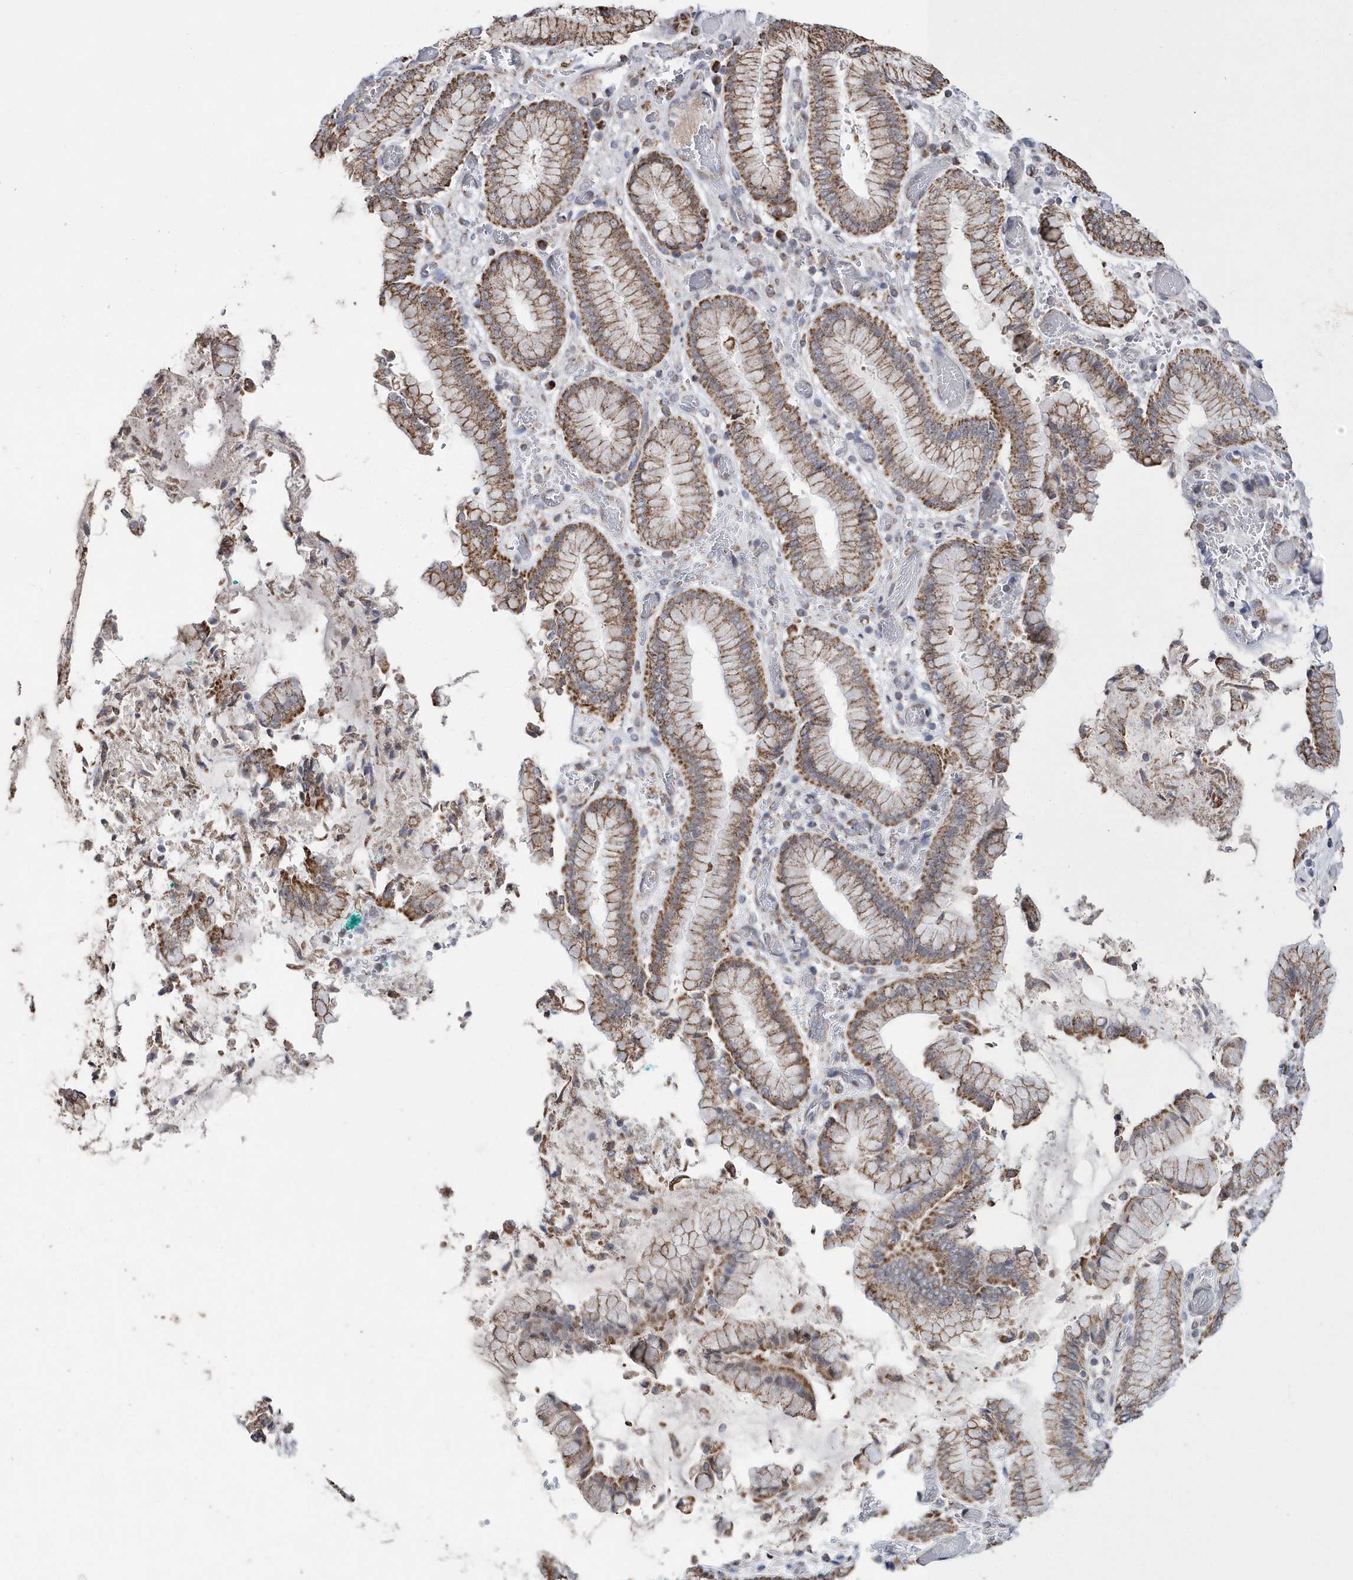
{"staining": {"intensity": "strong", "quantity": ">75%", "location": "cytoplasmic/membranous"}, "tissue": "stomach cancer", "cell_type": "Tumor cells", "image_type": "cancer", "snomed": [{"axis": "morphology", "description": "Normal tissue, NOS"}, {"axis": "morphology", "description": "Adenocarcinoma, NOS"}, {"axis": "topography", "description": "Lymph node"}, {"axis": "topography", "description": "Stomach"}], "caption": "Adenocarcinoma (stomach) stained for a protein (brown) displays strong cytoplasmic/membranous positive expression in about >75% of tumor cells.", "gene": "SPATA5", "patient": {"sex": "male", "age": 48}}